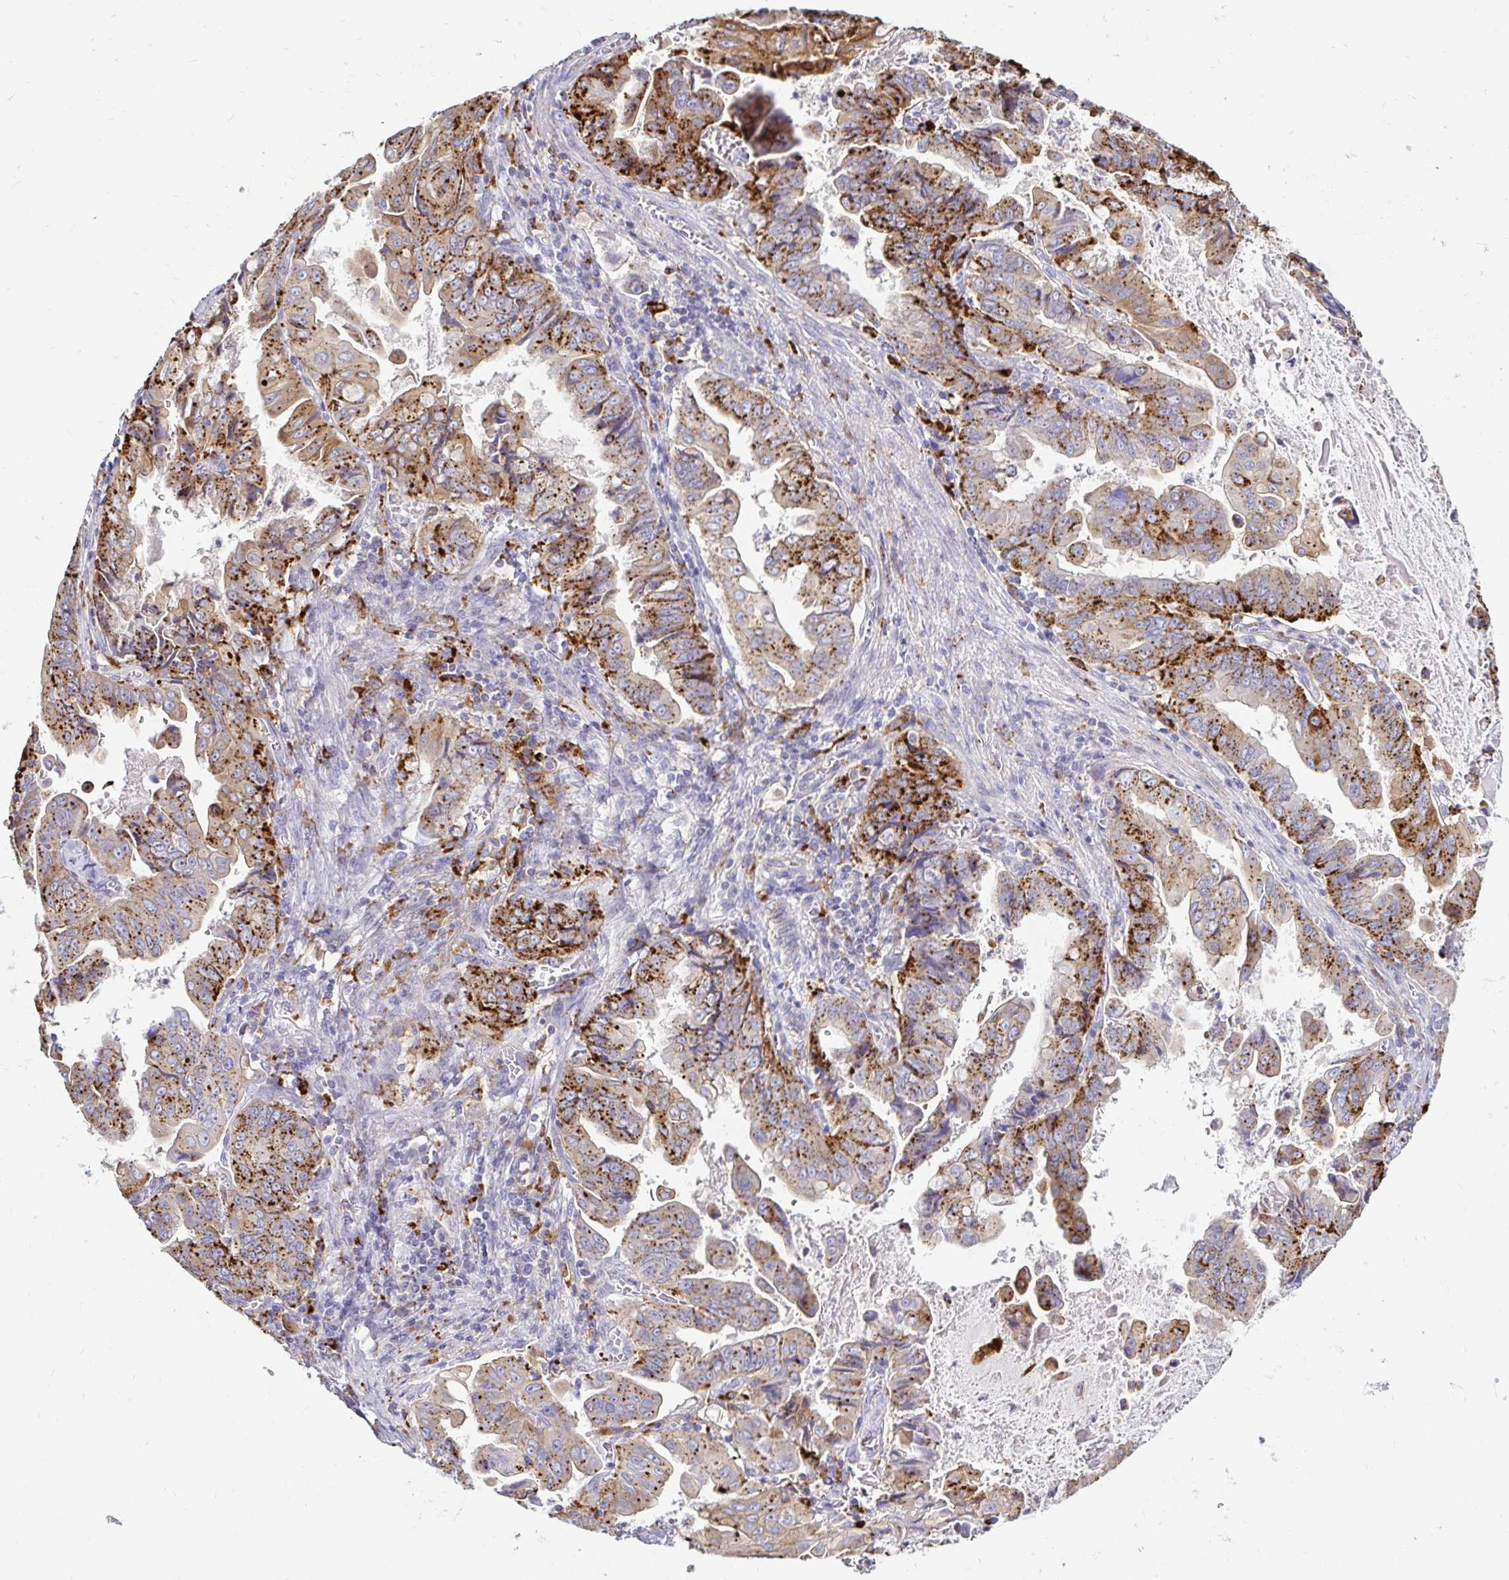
{"staining": {"intensity": "strong", "quantity": ">75%", "location": "cytoplasmic/membranous"}, "tissue": "stomach cancer", "cell_type": "Tumor cells", "image_type": "cancer", "snomed": [{"axis": "morphology", "description": "Adenocarcinoma, NOS"}, {"axis": "topography", "description": "Stomach, upper"}], "caption": "A high amount of strong cytoplasmic/membranous expression is identified in approximately >75% of tumor cells in adenocarcinoma (stomach) tissue. The staining was performed using DAB (3,3'-diaminobenzidine), with brown indicating positive protein expression. Nuclei are stained blue with hematoxylin.", "gene": "FUCA1", "patient": {"sex": "male", "age": 80}}